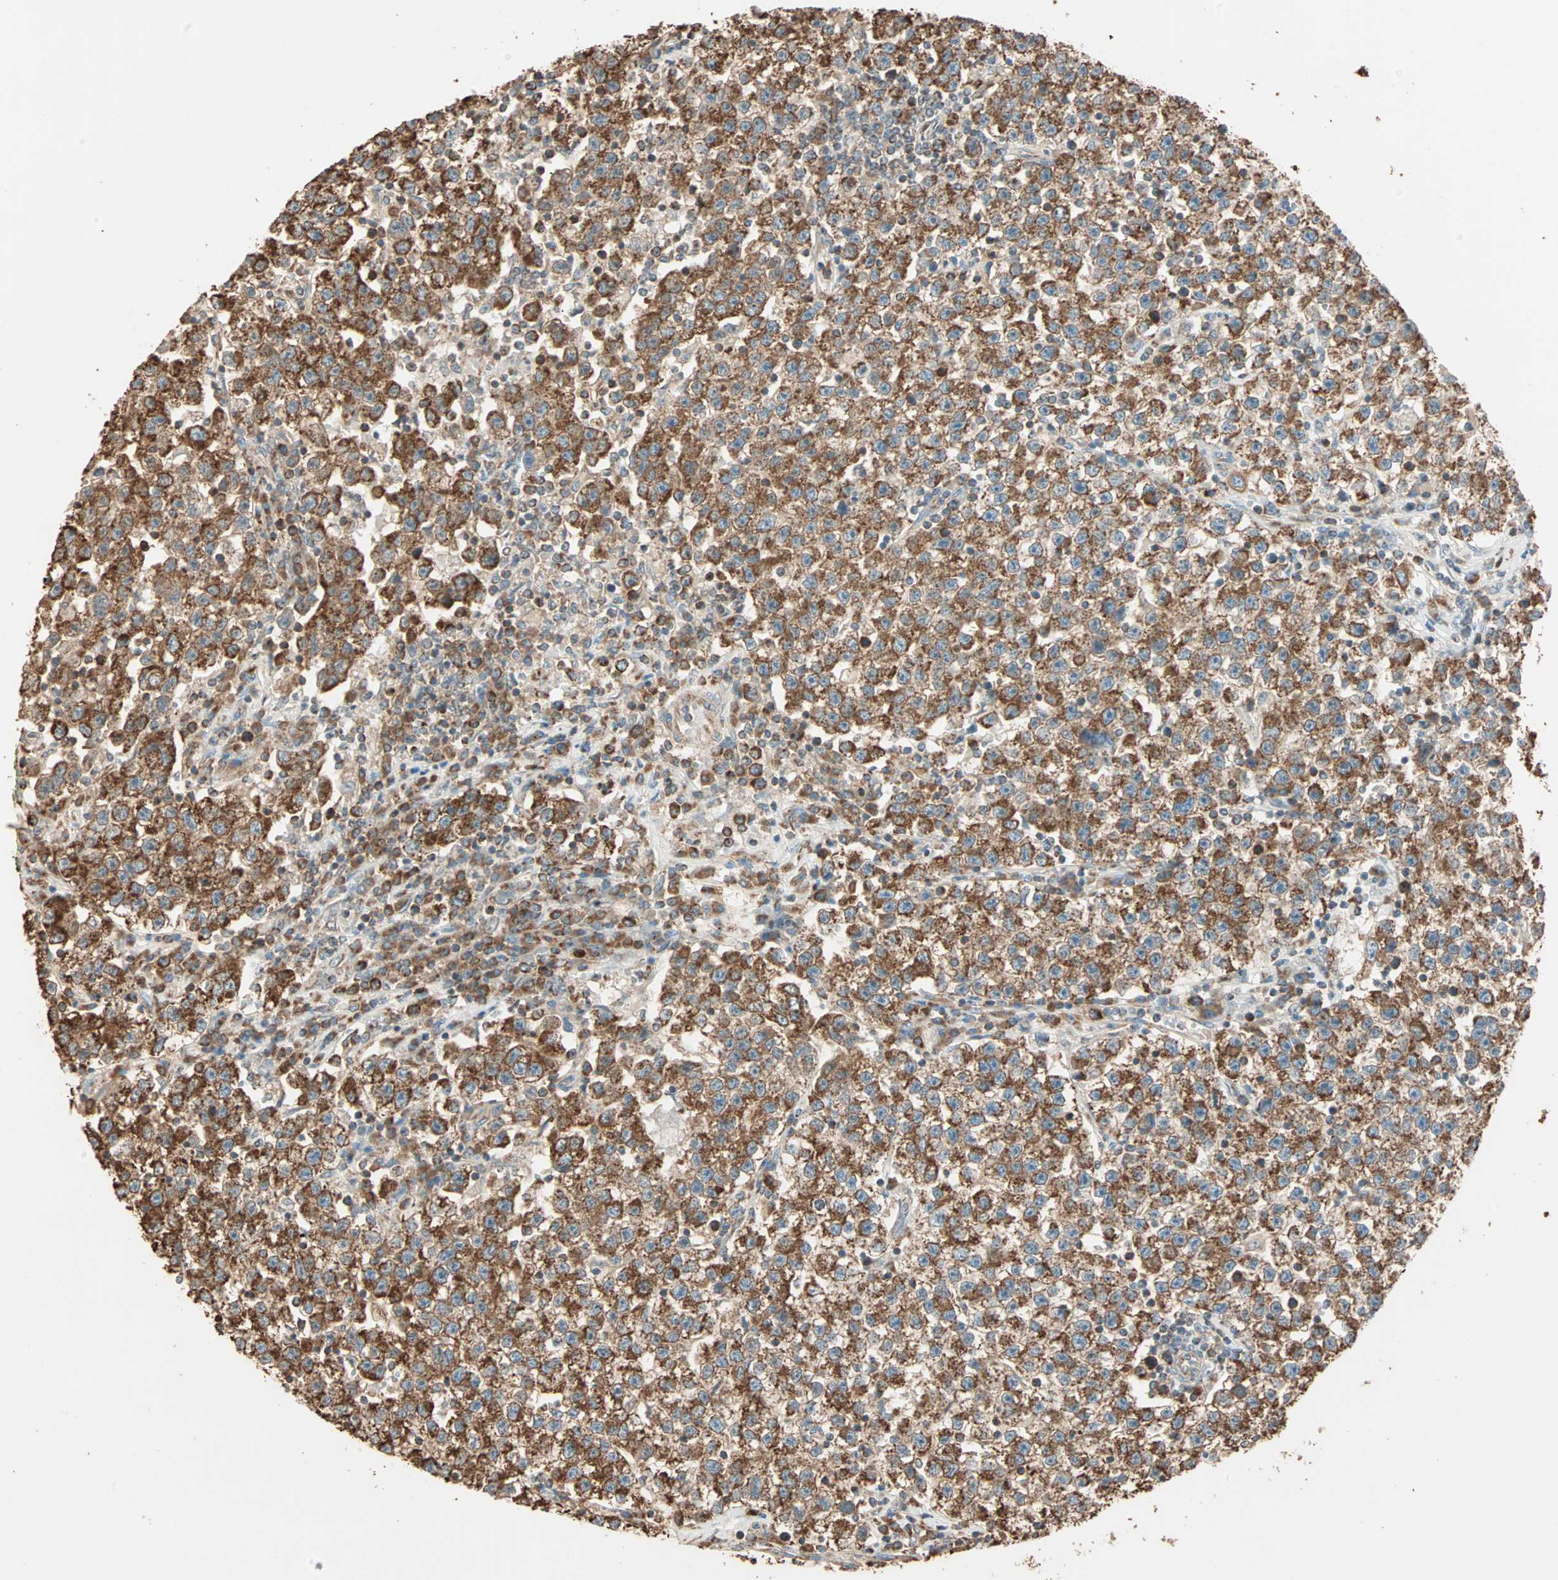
{"staining": {"intensity": "strong", "quantity": ">75%", "location": "cytoplasmic/membranous"}, "tissue": "testis cancer", "cell_type": "Tumor cells", "image_type": "cancer", "snomed": [{"axis": "morphology", "description": "Seminoma, NOS"}, {"axis": "topography", "description": "Testis"}], "caption": "Immunohistochemistry micrograph of human testis cancer stained for a protein (brown), which reveals high levels of strong cytoplasmic/membranous positivity in about >75% of tumor cells.", "gene": "EIF4G2", "patient": {"sex": "male", "age": 22}}